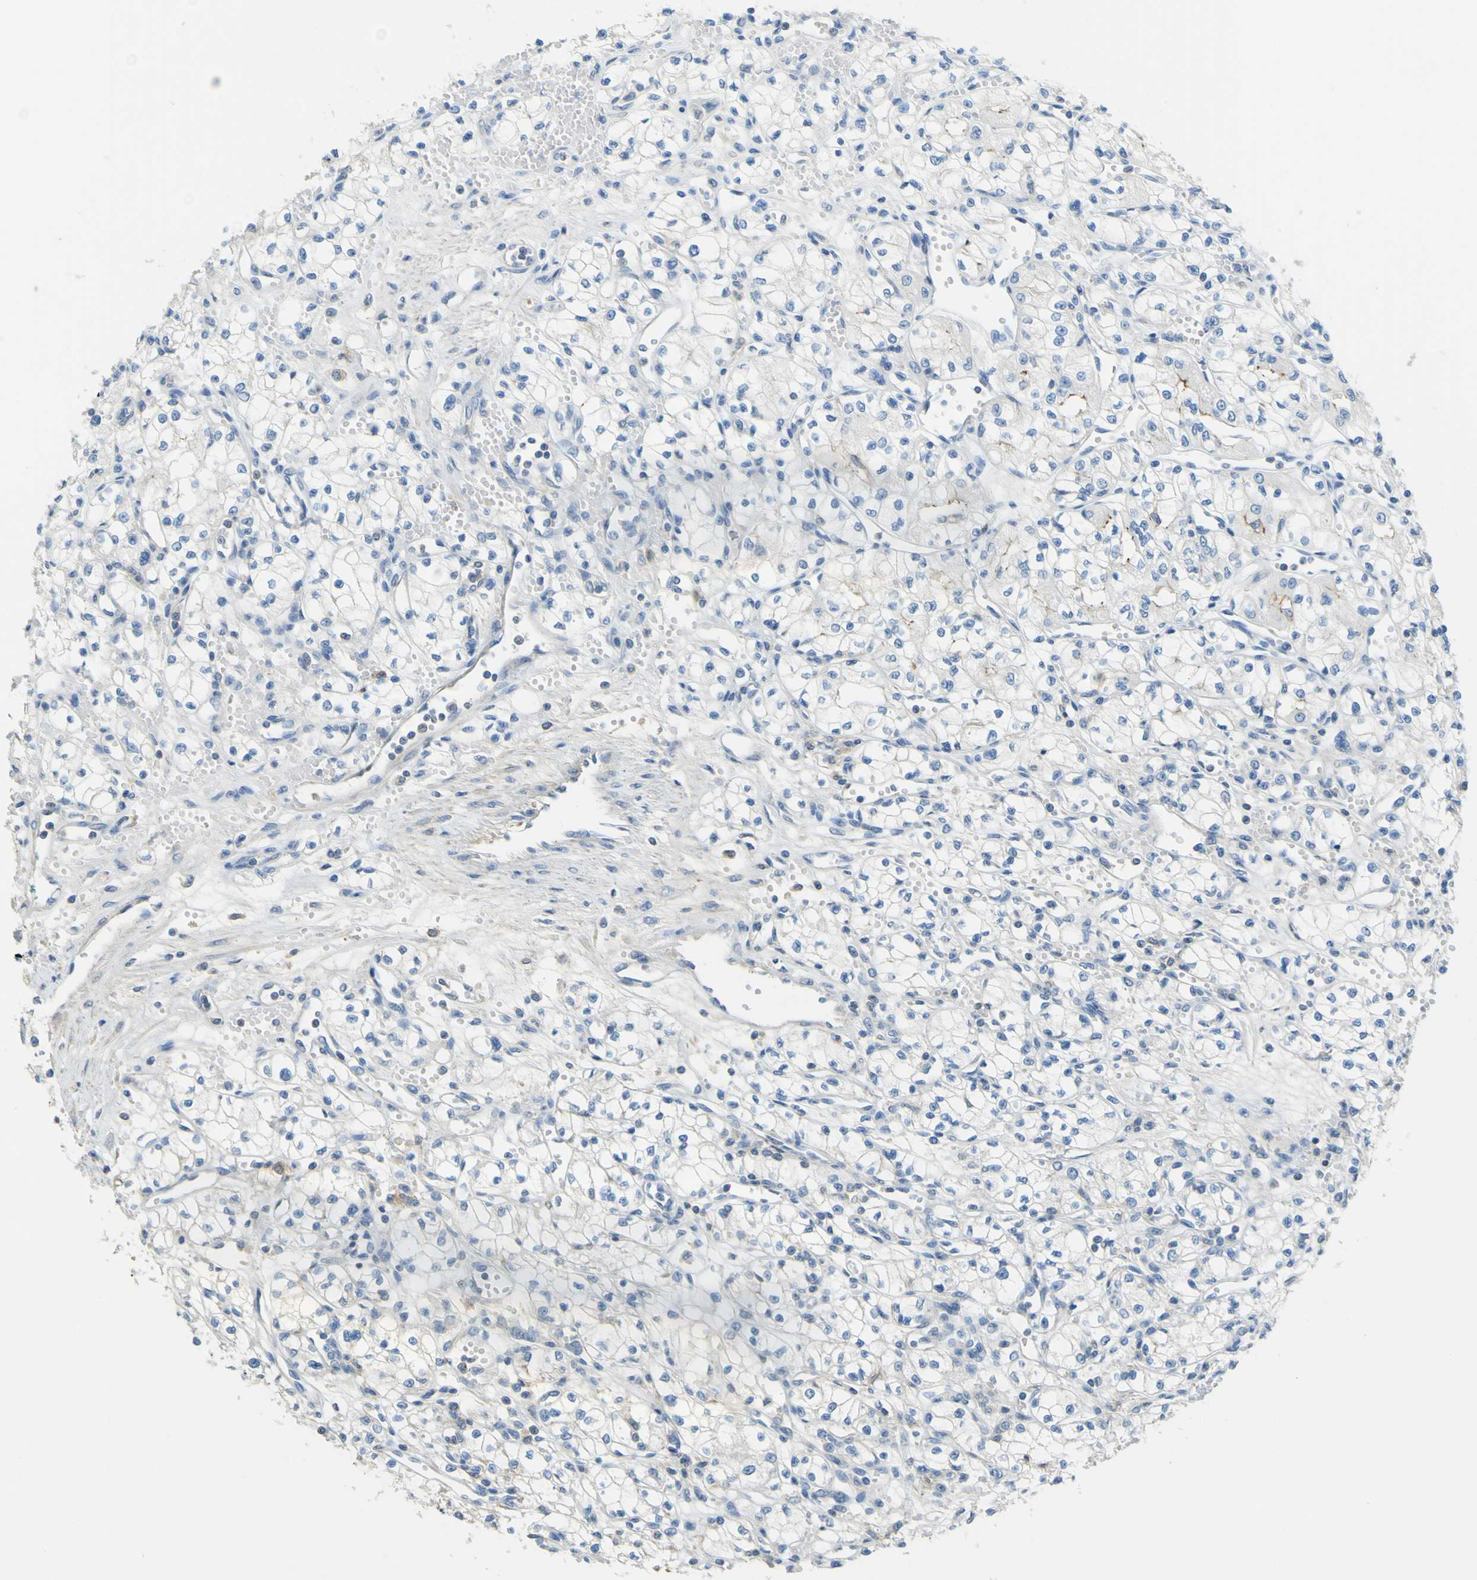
{"staining": {"intensity": "negative", "quantity": "none", "location": "none"}, "tissue": "renal cancer", "cell_type": "Tumor cells", "image_type": "cancer", "snomed": [{"axis": "morphology", "description": "Normal tissue, NOS"}, {"axis": "morphology", "description": "Adenocarcinoma, NOS"}, {"axis": "topography", "description": "Kidney"}], "caption": "The image exhibits no significant staining in tumor cells of renal cancer (adenocarcinoma).", "gene": "OGN", "patient": {"sex": "male", "age": 59}}